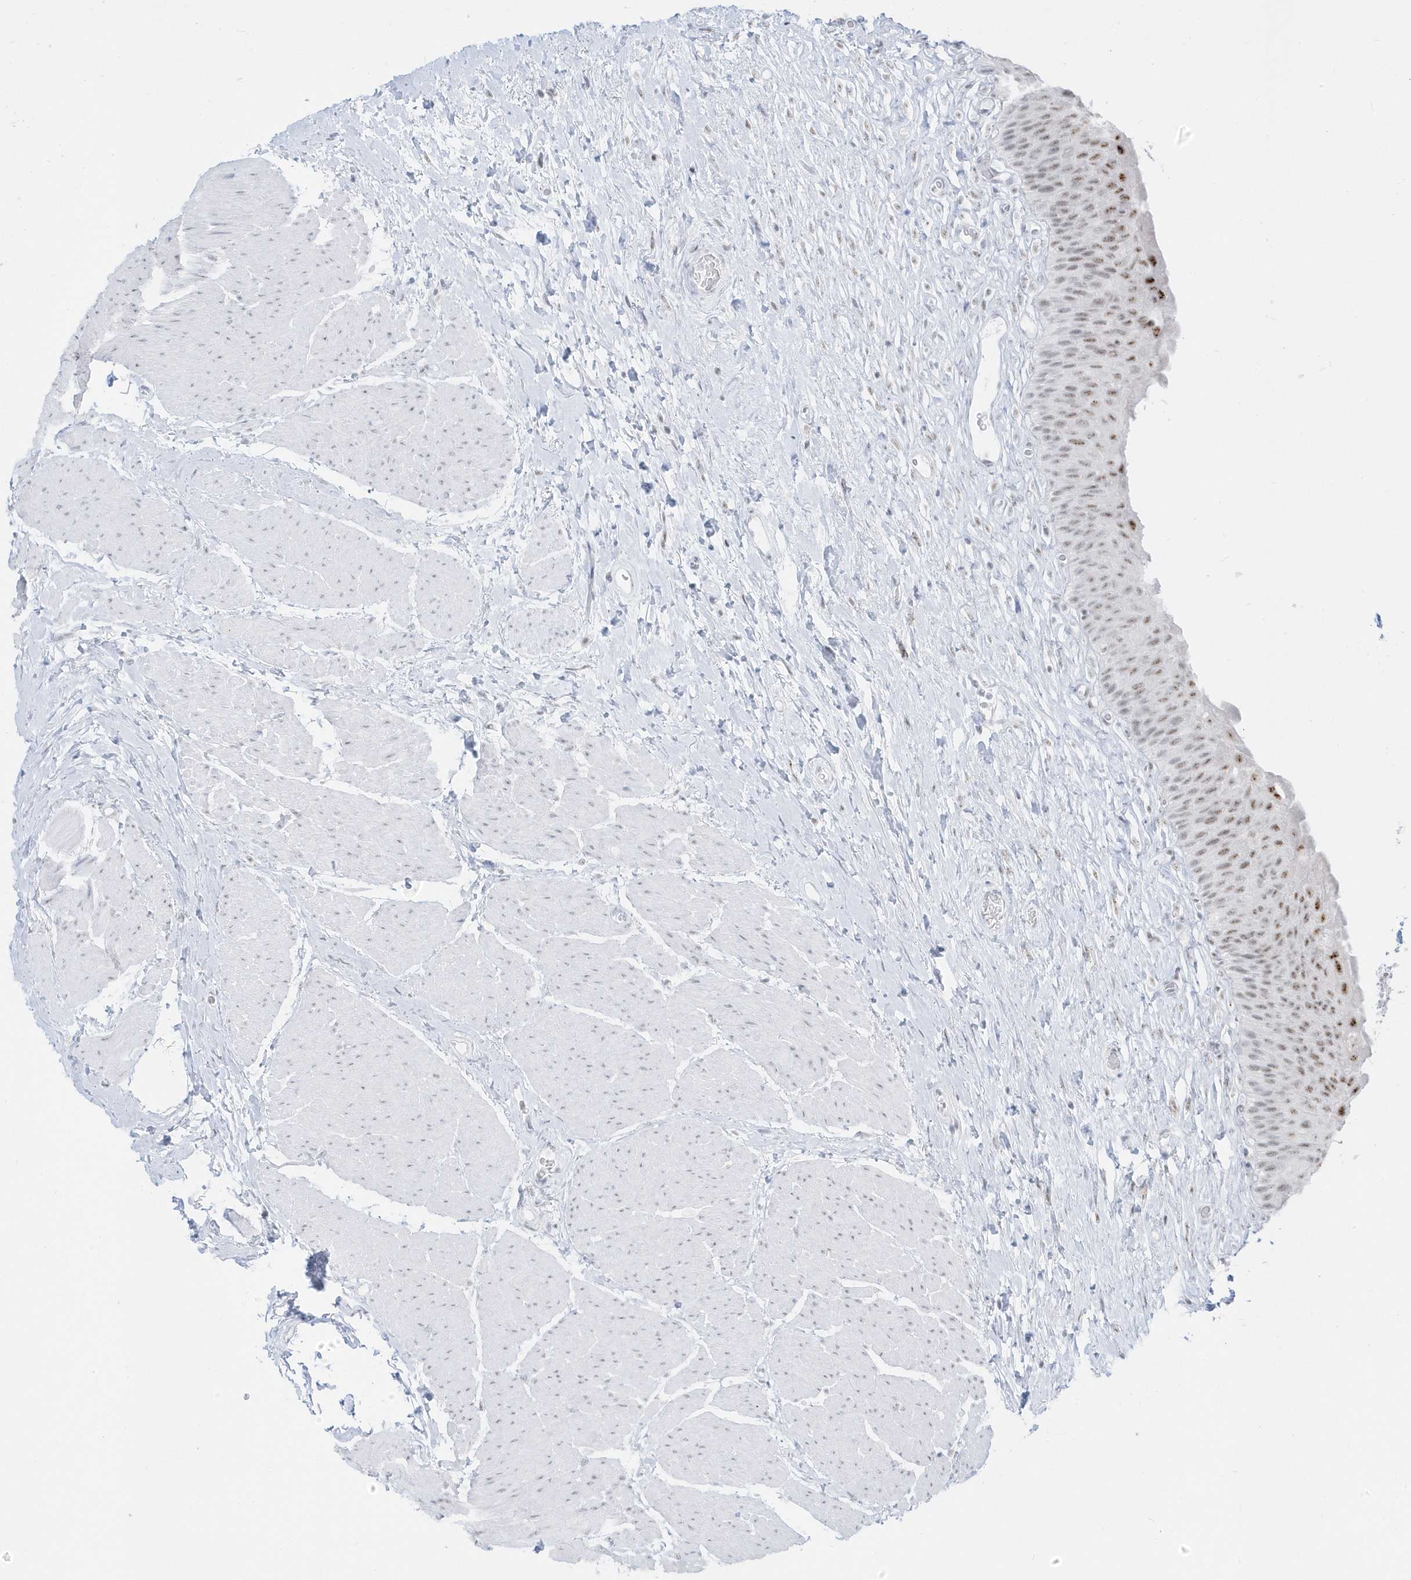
{"staining": {"intensity": "weak", "quantity": ">75%", "location": "nuclear"}, "tissue": "urinary bladder", "cell_type": "Urothelial cells", "image_type": "normal", "snomed": [{"axis": "morphology", "description": "Normal tissue, NOS"}, {"axis": "topography", "description": "Urinary bladder"}], "caption": "IHC of unremarkable human urinary bladder exhibits low levels of weak nuclear expression in approximately >75% of urothelial cells. (DAB (3,3'-diaminobenzidine) IHC with brightfield microscopy, high magnification).", "gene": "PLEKHN1", "patient": {"sex": "male", "age": 74}}